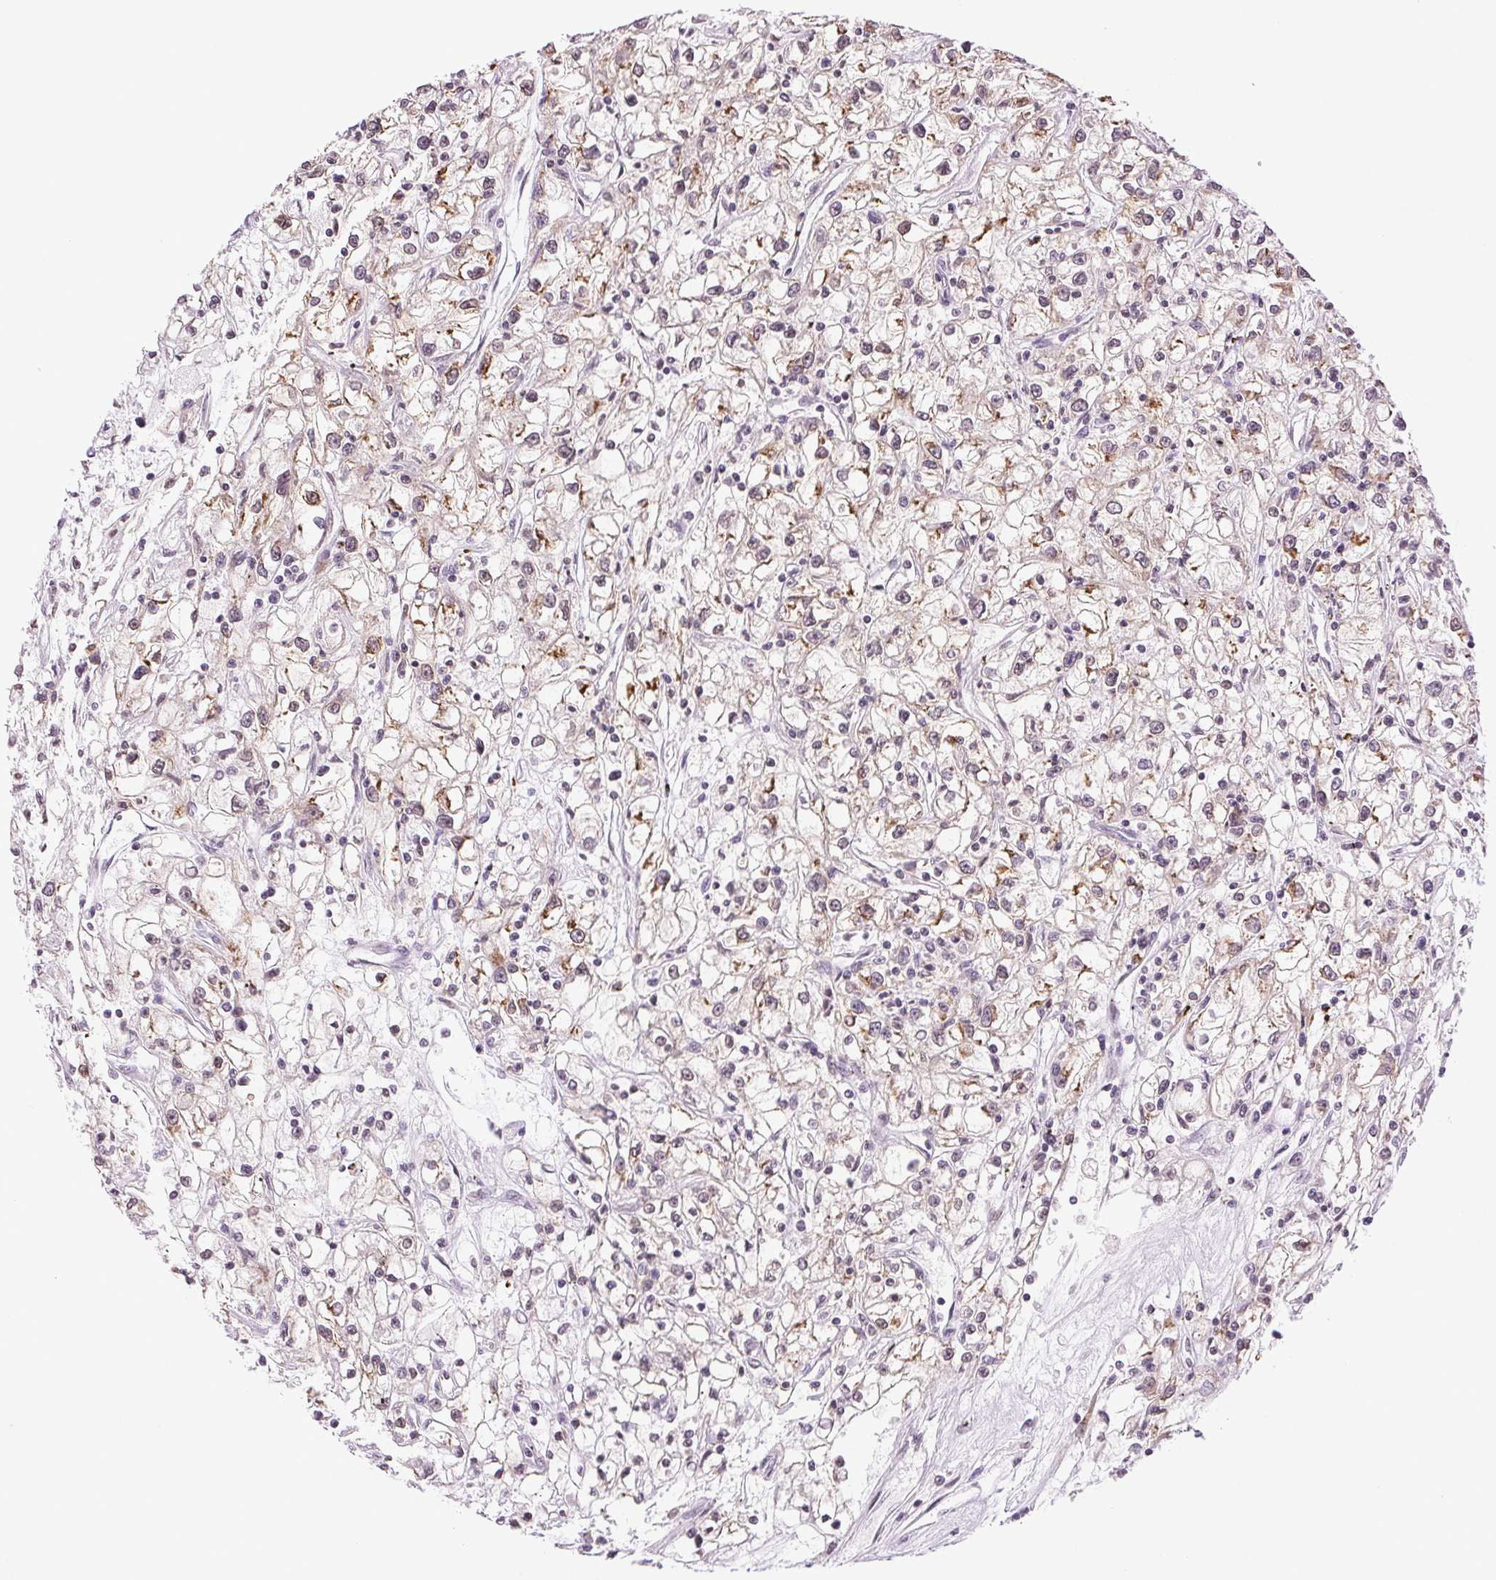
{"staining": {"intensity": "weak", "quantity": "<25%", "location": "cytoplasmic/membranous"}, "tissue": "renal cancer", "cell_type": "Tumor cells", "image_type": "cancer", "snomed": [{"axis": "morphology", "description": "Adenocarcinoma, NOS"}, {"axis": "topography", "description": "Kidney"}], "caption": "Immunohistochemistry (IHC) of human renal cancer displays no staining in tumor cells. (DAB IHC, high magnification).", "gene": "TNNT3", "patient": {"sex": "female", "age": 59}}